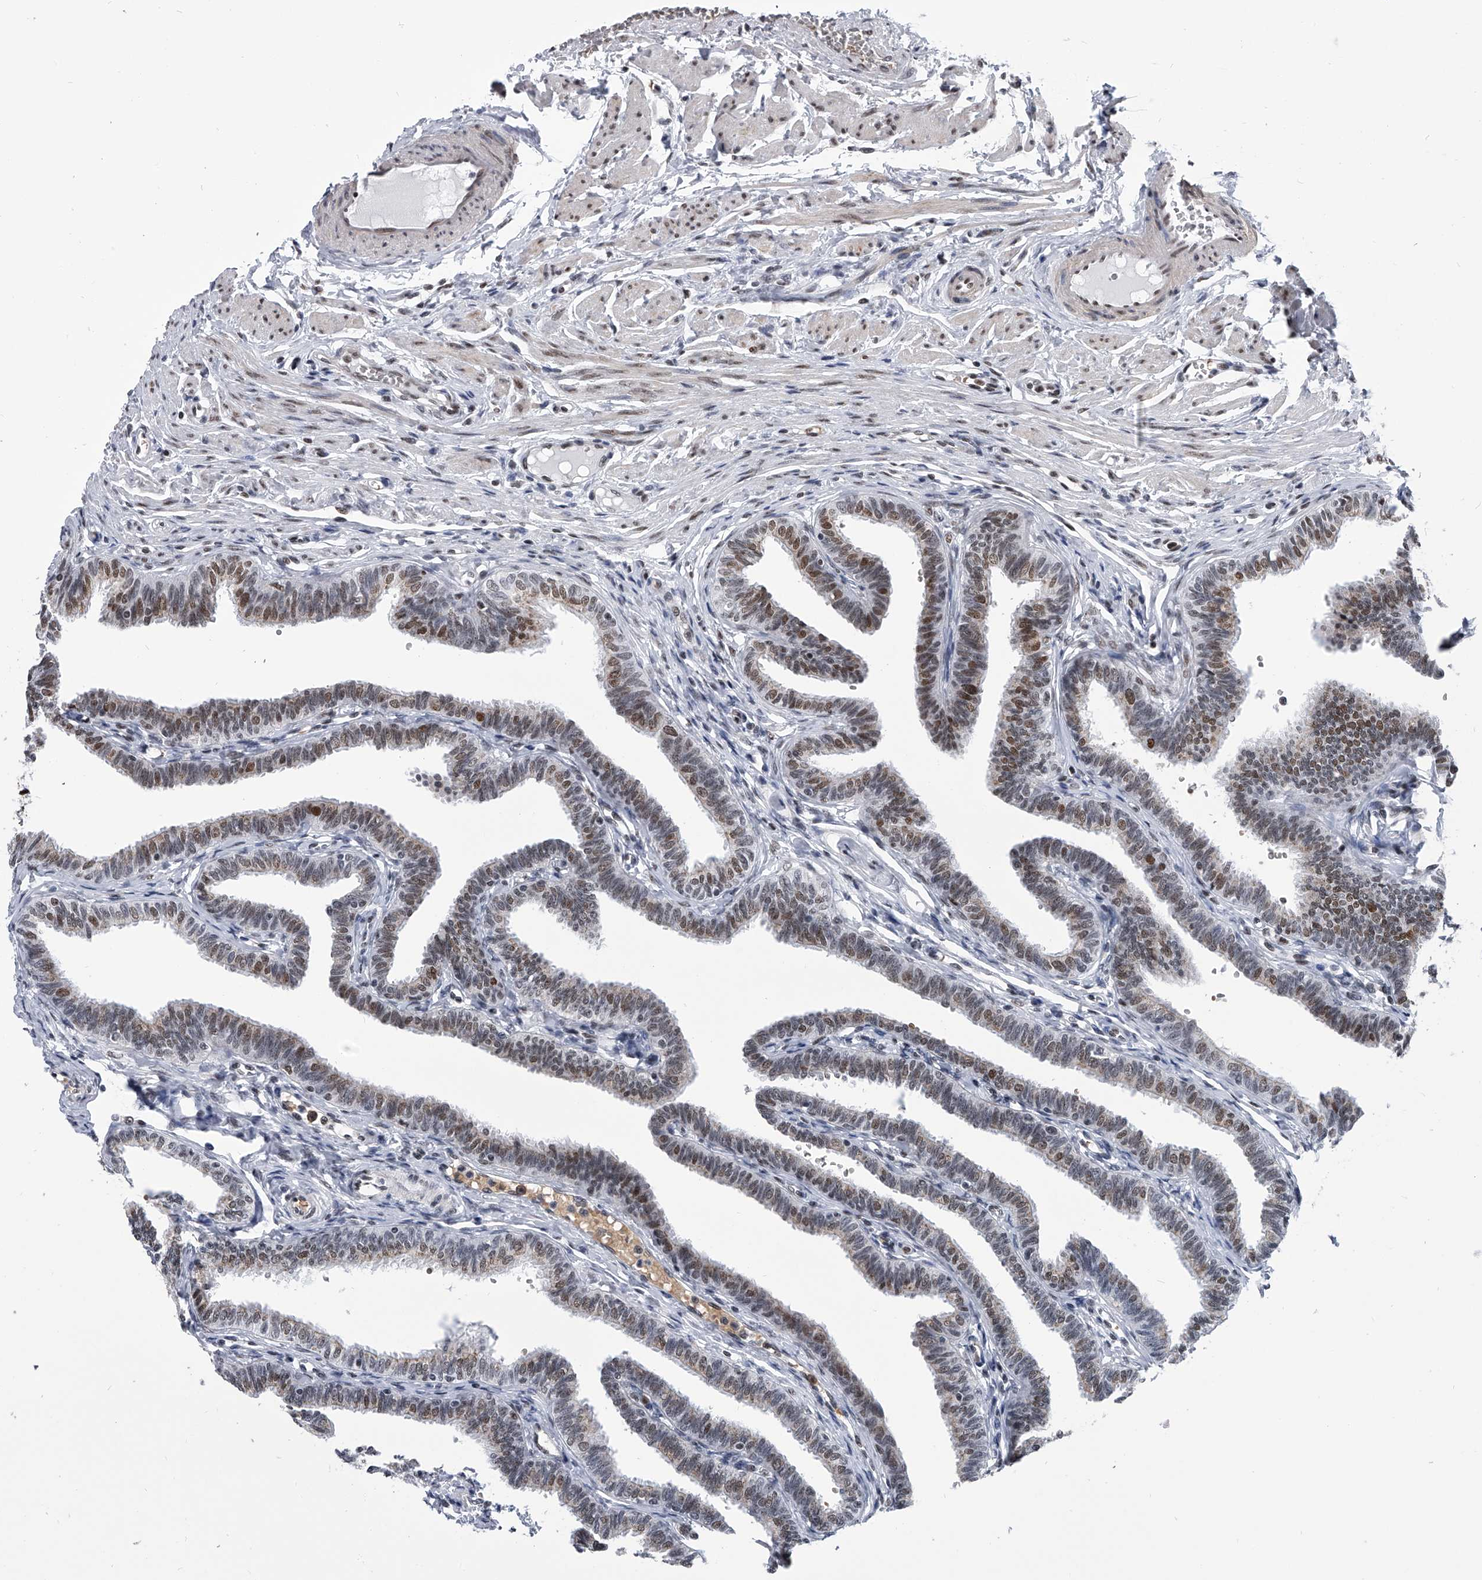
{"staining": {"intensity": "strong", "quantity": "25%-75%", "location": "nuclear"}, "tissue": "fallopian tube", "cell_type": "Glandular cells", "image_type": "normal", "snomed": [{"axis": "morphology", "description": "Normal tissue, NOS"}, {"axis": "topography", "description": "Fallopian tube"}, {"axis": "topography", "description": "Ovary"}], "caption": "An immunohistochemistry histopathology image of normal tissue is shown. Protein staining in brown highlights strong nuclear positivity in fallopian tube within glandular cells.", "gene": "SIM2", "patient": {"sex": "female", "age": 23}}